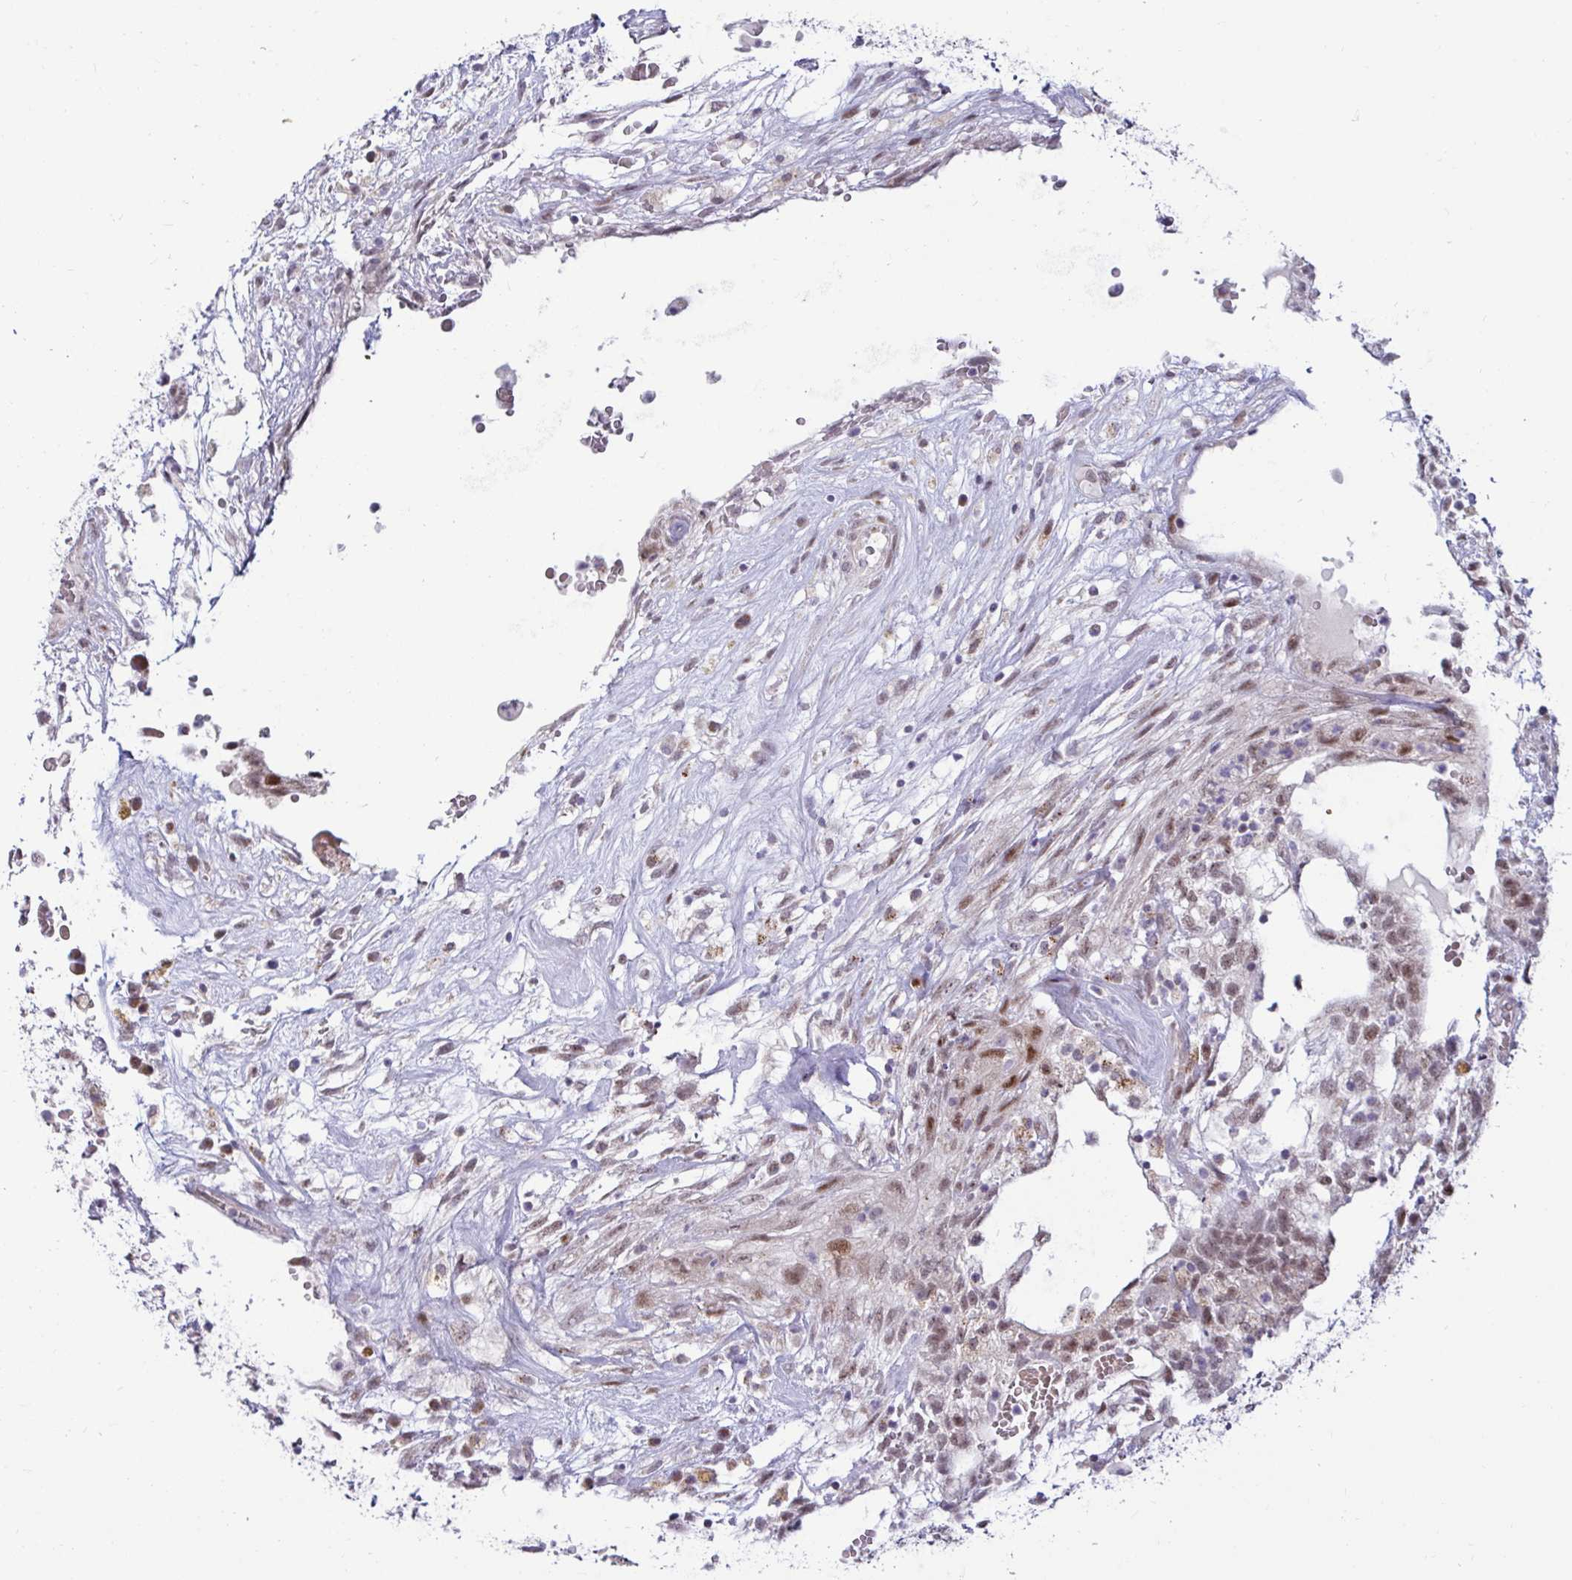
{"staining": {"intensity": "moderate", "quantity": "25%-75%", "location": "nuclear"}, "tissue": "testis cancer", "cell_type": "Tumor cells", "image_type": "cancer", "snomed": [{"axis": "morphology", "description": "Carcinoma, Embryonal, NOS"}, {"axis": "topography", "description": "Testis"}], "caption": "The immunohistochemical stain labels moderate nuclear staining in tumor cells of testis cancer tissue.", "gene": "DZIP1", "patient": {"sex": "male", "age": 32}}